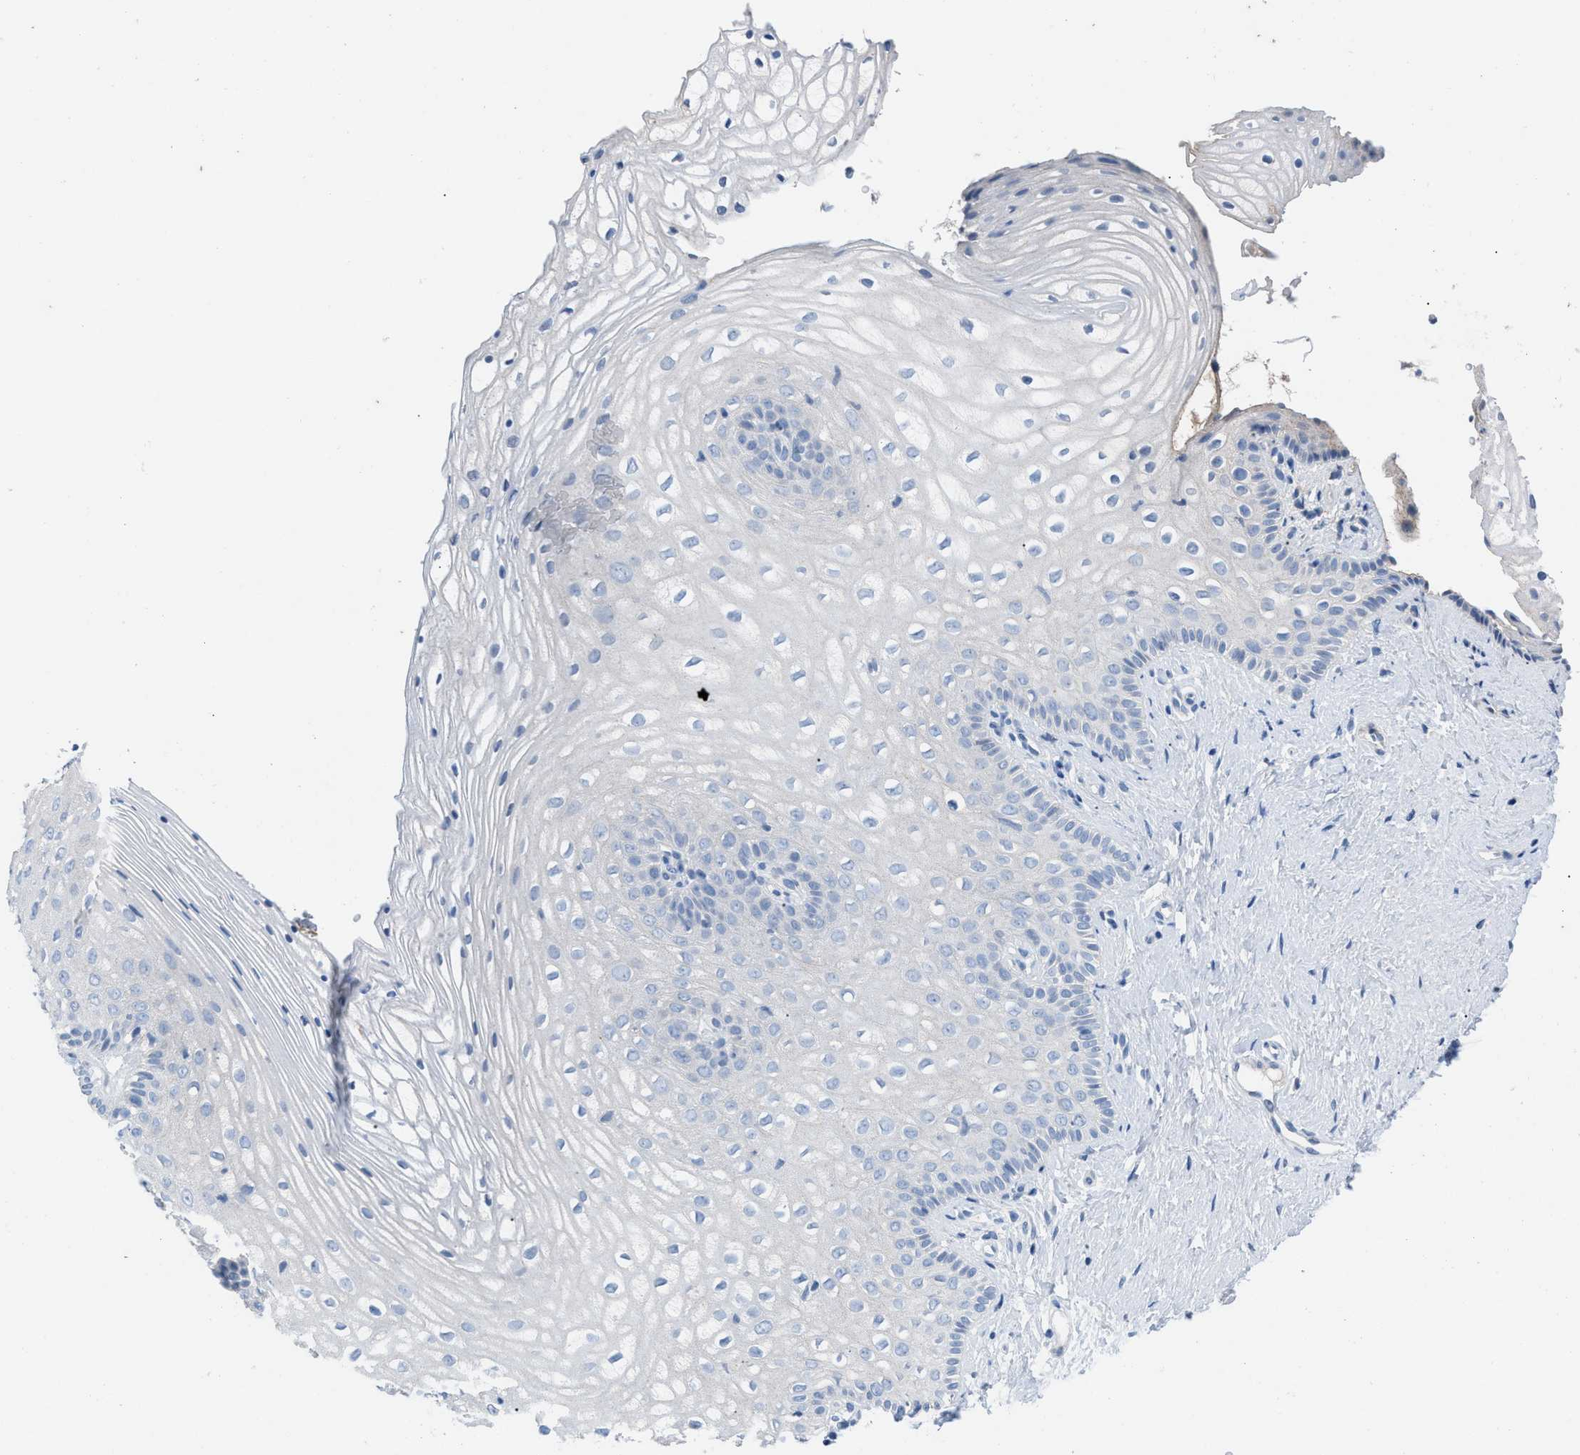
{"staining": {"intensity": "negative", "quantity": "none", "location": "none"}, "tissue": "vagina", "cell_type": "Squamous epithelial cells", "image_type": "normal", "snomed": [{"axis": "morphology", "description": "Normal tissue, NOS"}, {"axis": "topography", "description": "Vagina"}], "caption": "This is an IHC photomicrograph of unremarkable vagina. There is no positivity in squamous epithelial cells.", "gene": "HPX", "patient": {"sex": "female", "age": 32}}